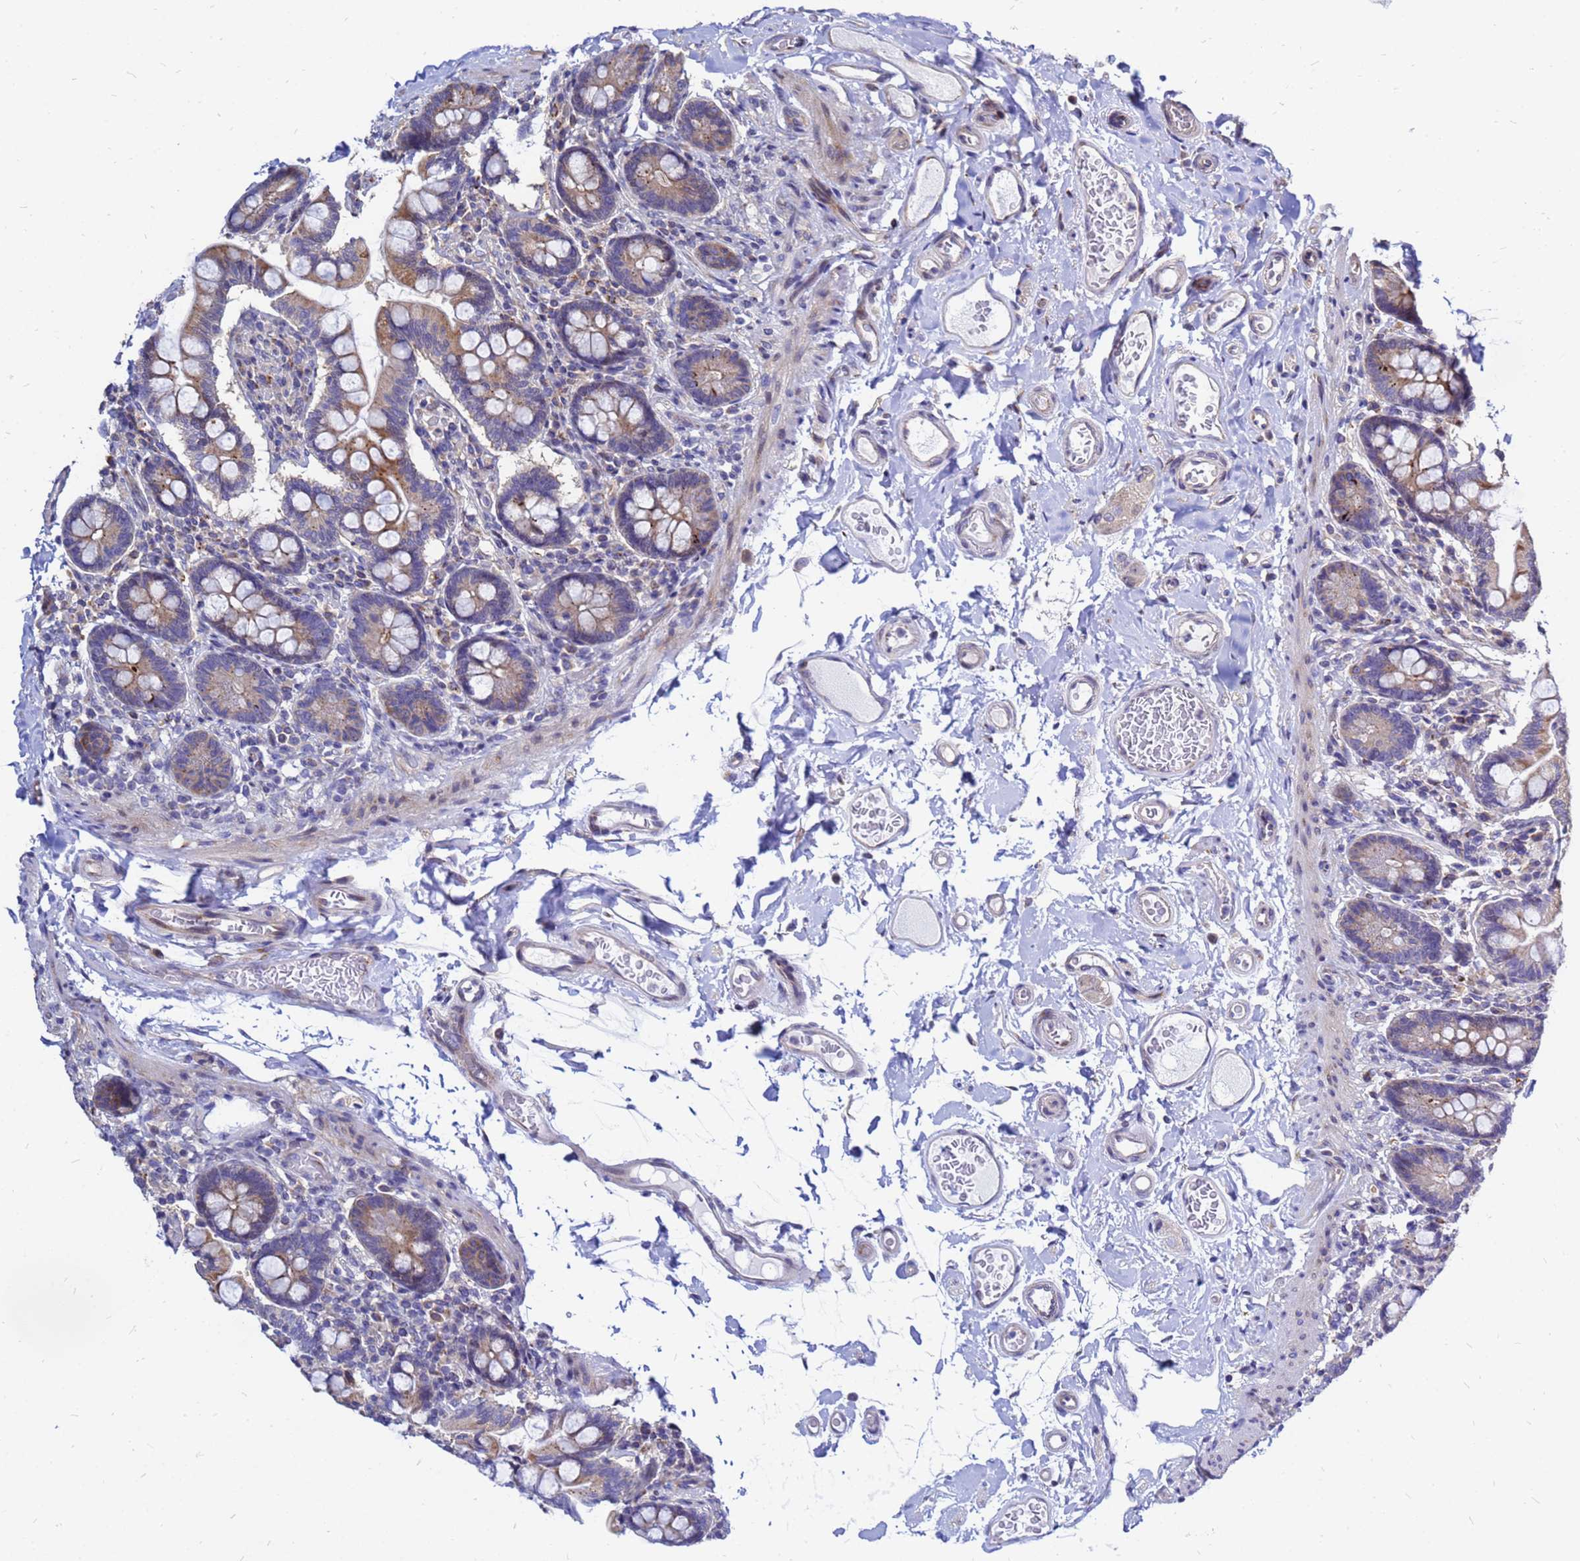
{"staining": {"intensity": "moderate", "quantity": "25%-75%", "location": "cytoplasmic/membranous"}, "tissue": "small intestine", "cell_type": "Glandular cells", "image_type": "normal", "snomed": [{"axis": "morphology", "description": "Normal tissue, NOS"}, {"axis": "topography", "description": "Small intestine"}], "caption": "Immunohistochemistry histopathology image of benign small intestine: small intestine stained using immunohistochemistry (IHC) exhibits medium levels of moderate protein expression localized specifically in the cytoplasmic/membranous of glandular cells, appearing as a cytoplasmic/membranous brown color.", "gene": "MOB2", "patient": {"sex": "female", "age": 64}}